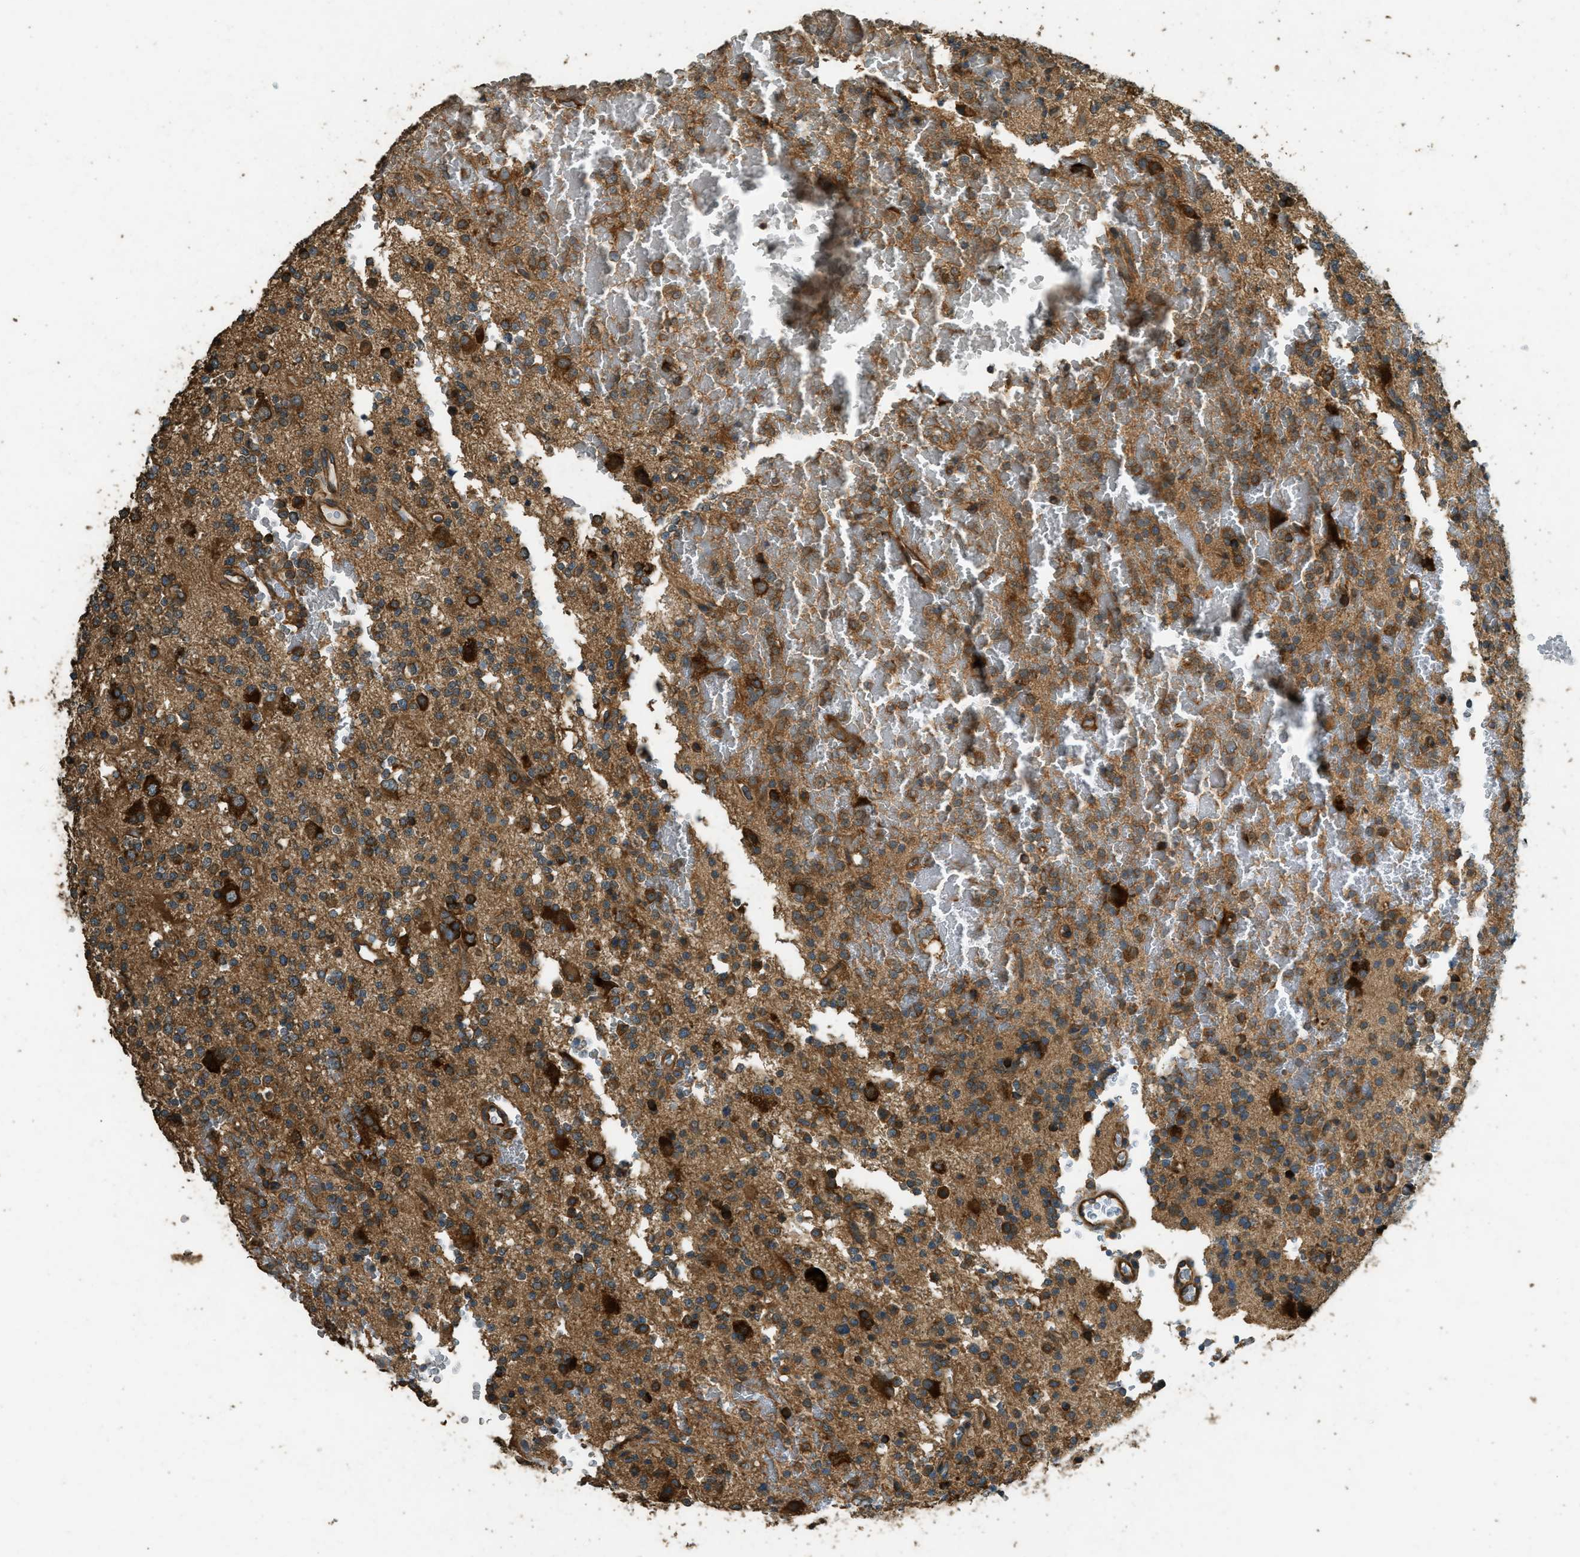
{"staining": {"intensity": "strong", "quantity": ">75%", "location": "cytoplasmic/membranous"}, "tissue": "glioma", "cell_type": "Tumor cells", "image_type": "cancer", "snomed": [{"axis": "morphology", "description": "Glioma, malignant, High grade"}, {"axis": "topography", "description": "Brain"}], "caption": "A micrograph of human glioma stained for a protein displays strong cytoplasmic/membranous brown staining in tumor cells.", "gene": "MARS1", "patient": {"sex": "male", "age": 47}}